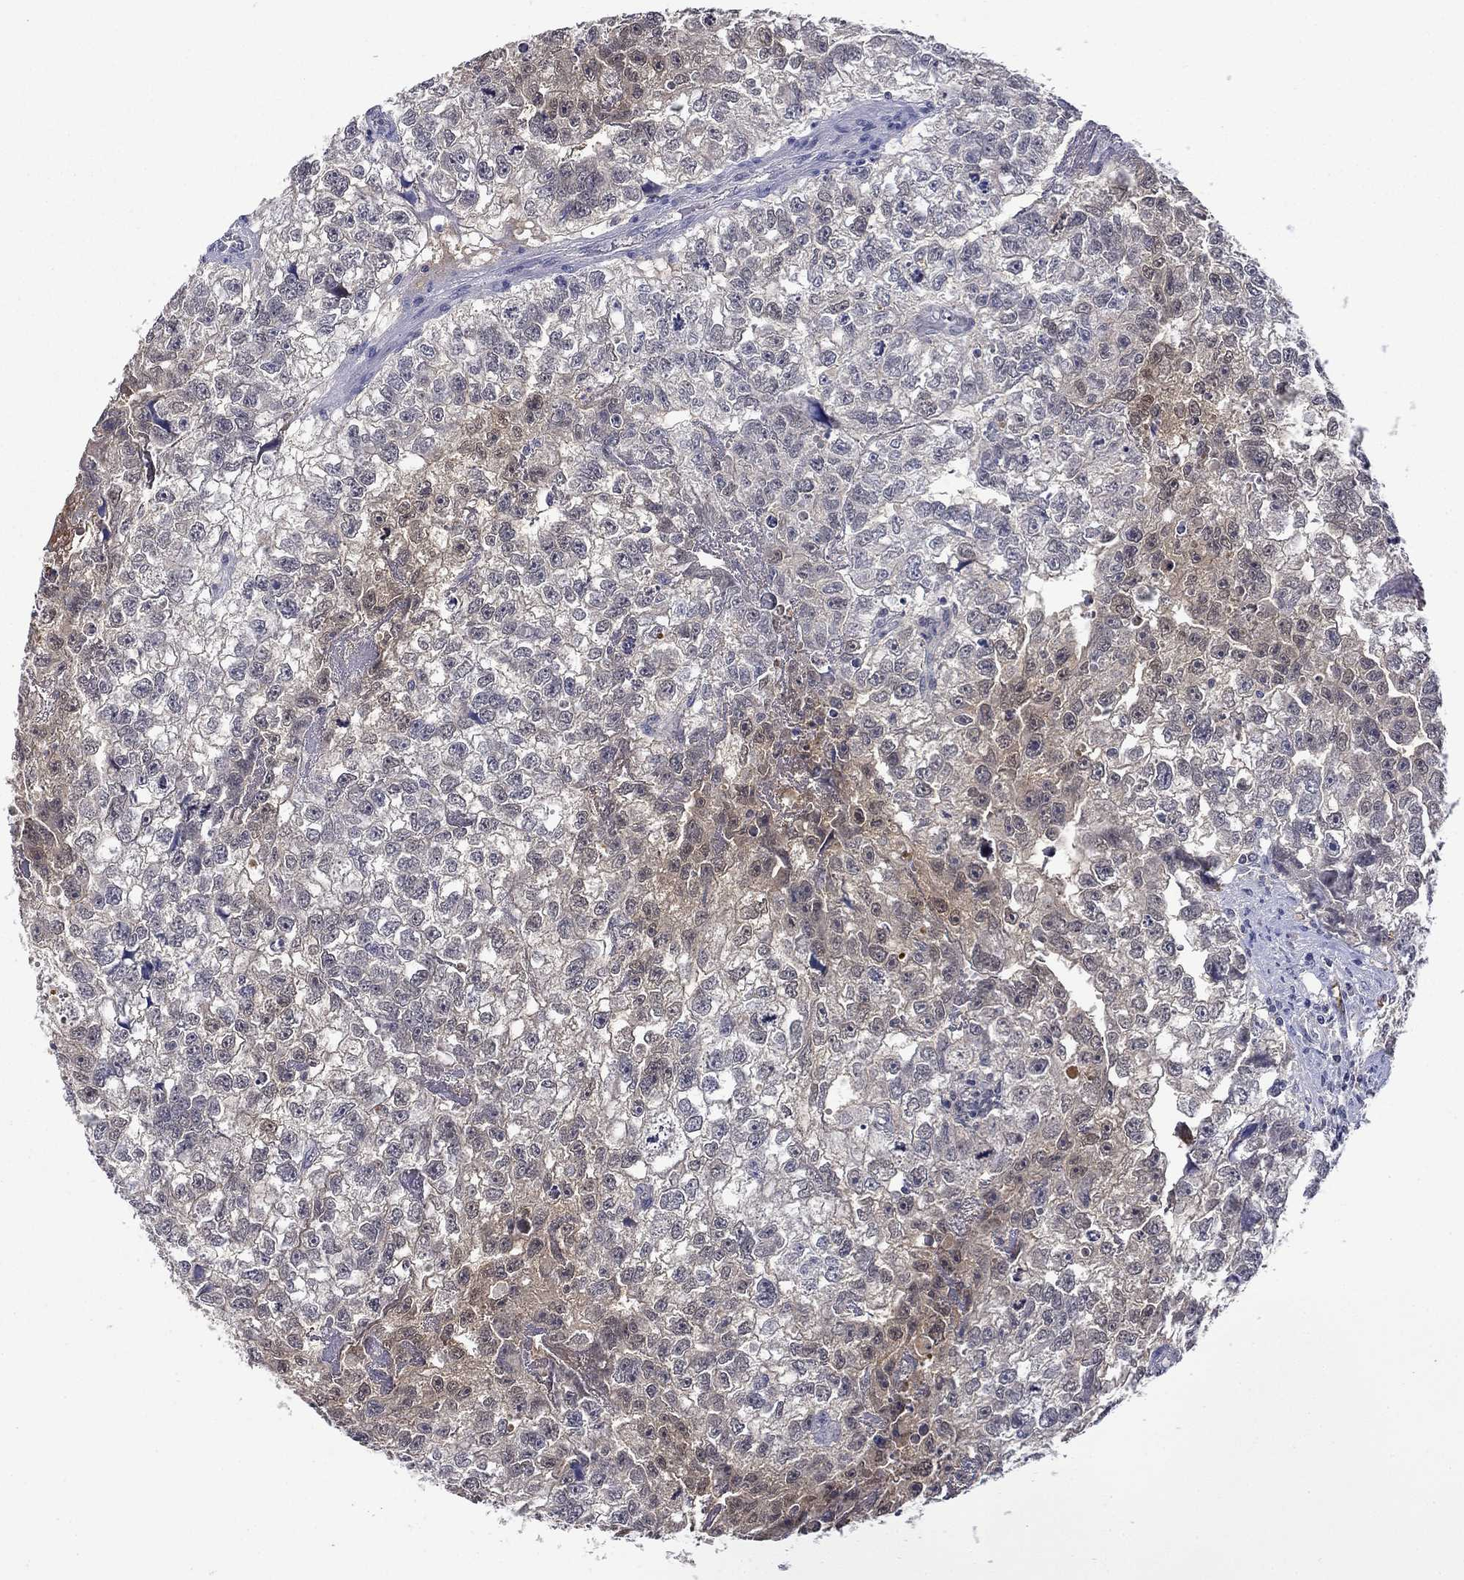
{"staining": {"intensity": "negative", "quantity": "none", "location": "none"}, "tissue": "testis cancer", "cell_type": "Tumor cells", "image_type": "cancer", "snomed": [{"axis": "morphology", "description": "Carcinoma, Embryonal, NOS"}, {"axis": "morphology", "description": "Teratoma, malignant, NOS"}, {"axis": "topography", "description": "Testis"}], "caption": "Human embryonal carcinoma (testis) stained for a protein using immunohistochemistry shows no staining in tumor cells.", "gene": "DDTL", "patient": {"sex": "male", "age": 44}}